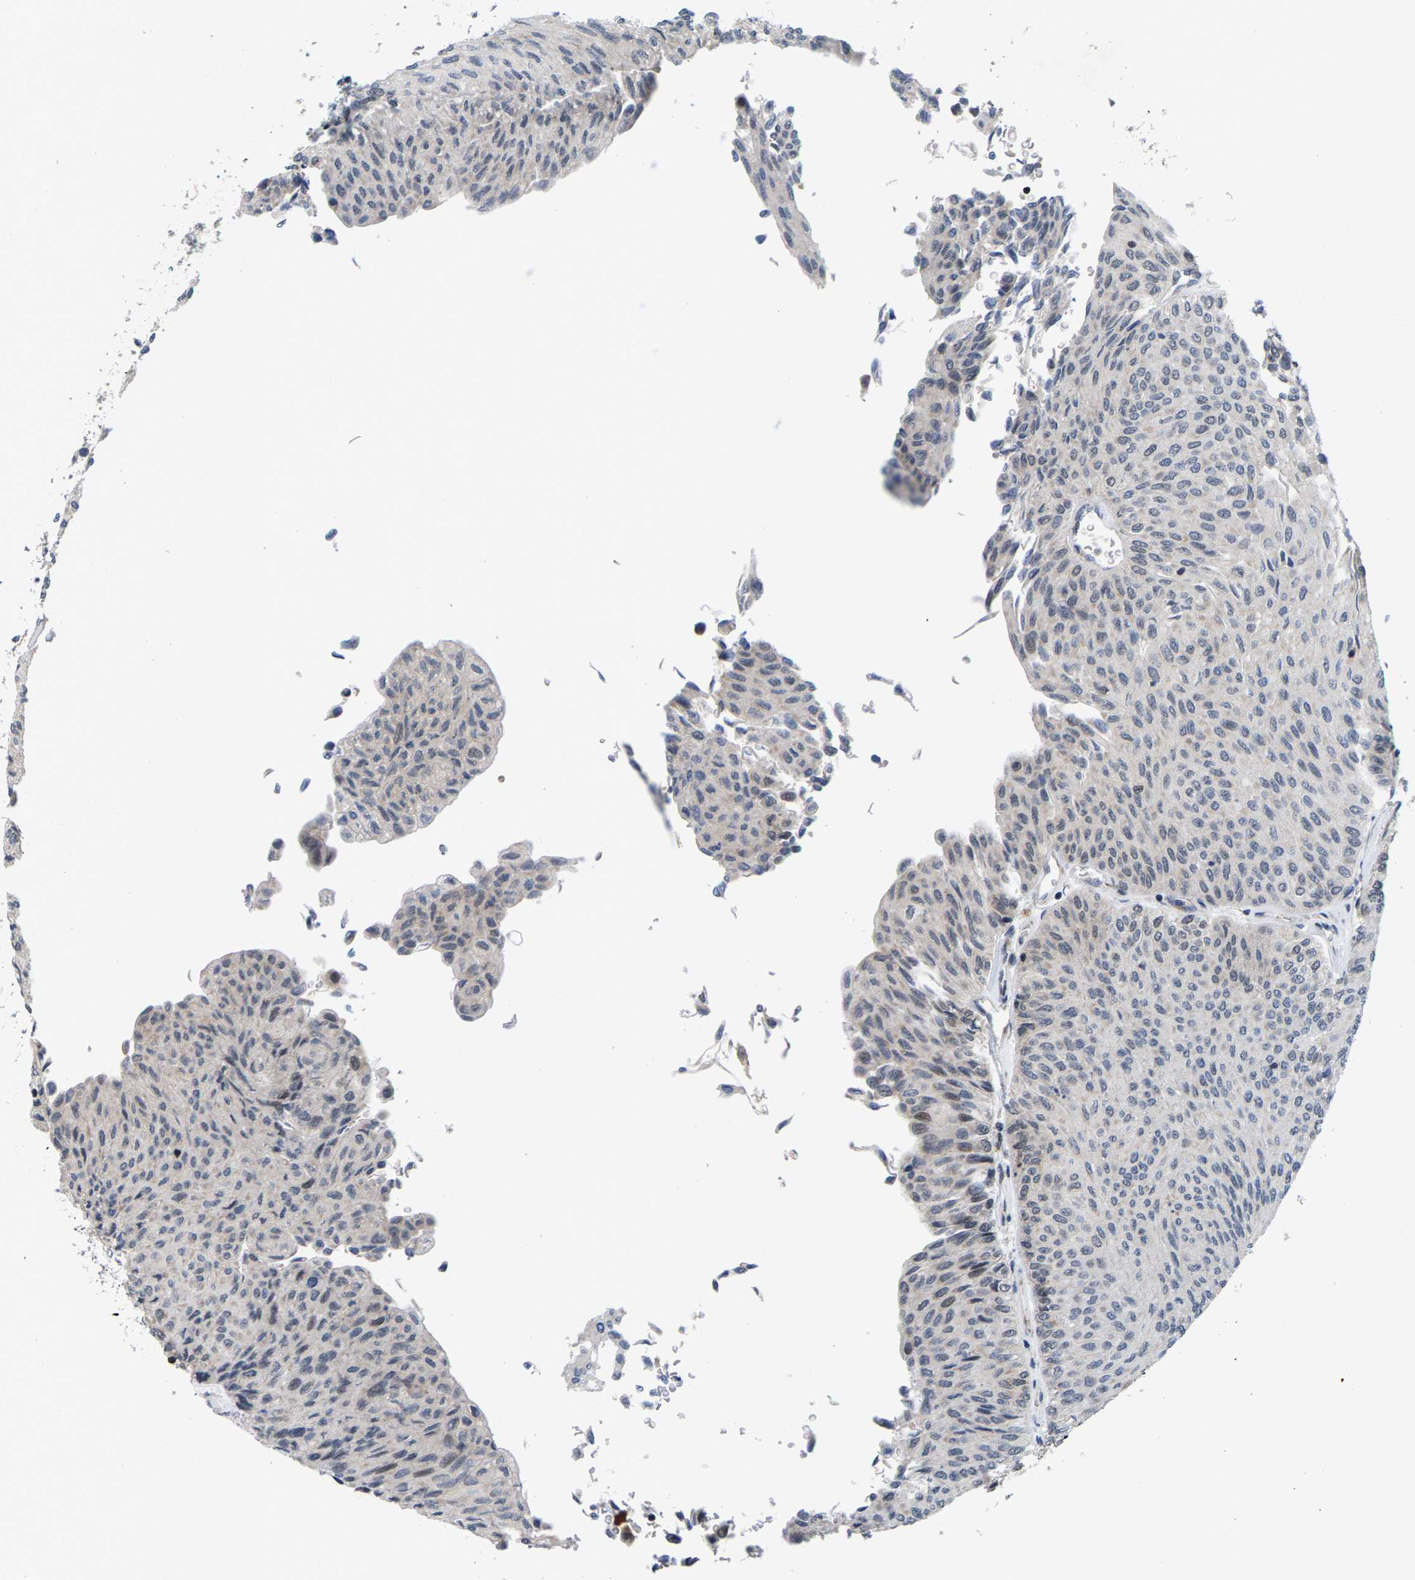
{"staining": {"intensity": "negative", "quantity": "none", "location": "none"}, "tissue": "urothelial cancer", "cell_type": "Tumor cells", "image_type": "cancer", "snomed": [{"axis": "morphology", "description": "Urothelial carcinoma, Low grade"}, {"axis": "topography", "description": "Urinary bladder"}], "caption": "High power microscopy image of an immunohistochemistry image of urothelial cancer, revealing no significant positivity in tumor cells.", "gene": "TDRKH", "patient": {"sex": "male", "age": 78}}